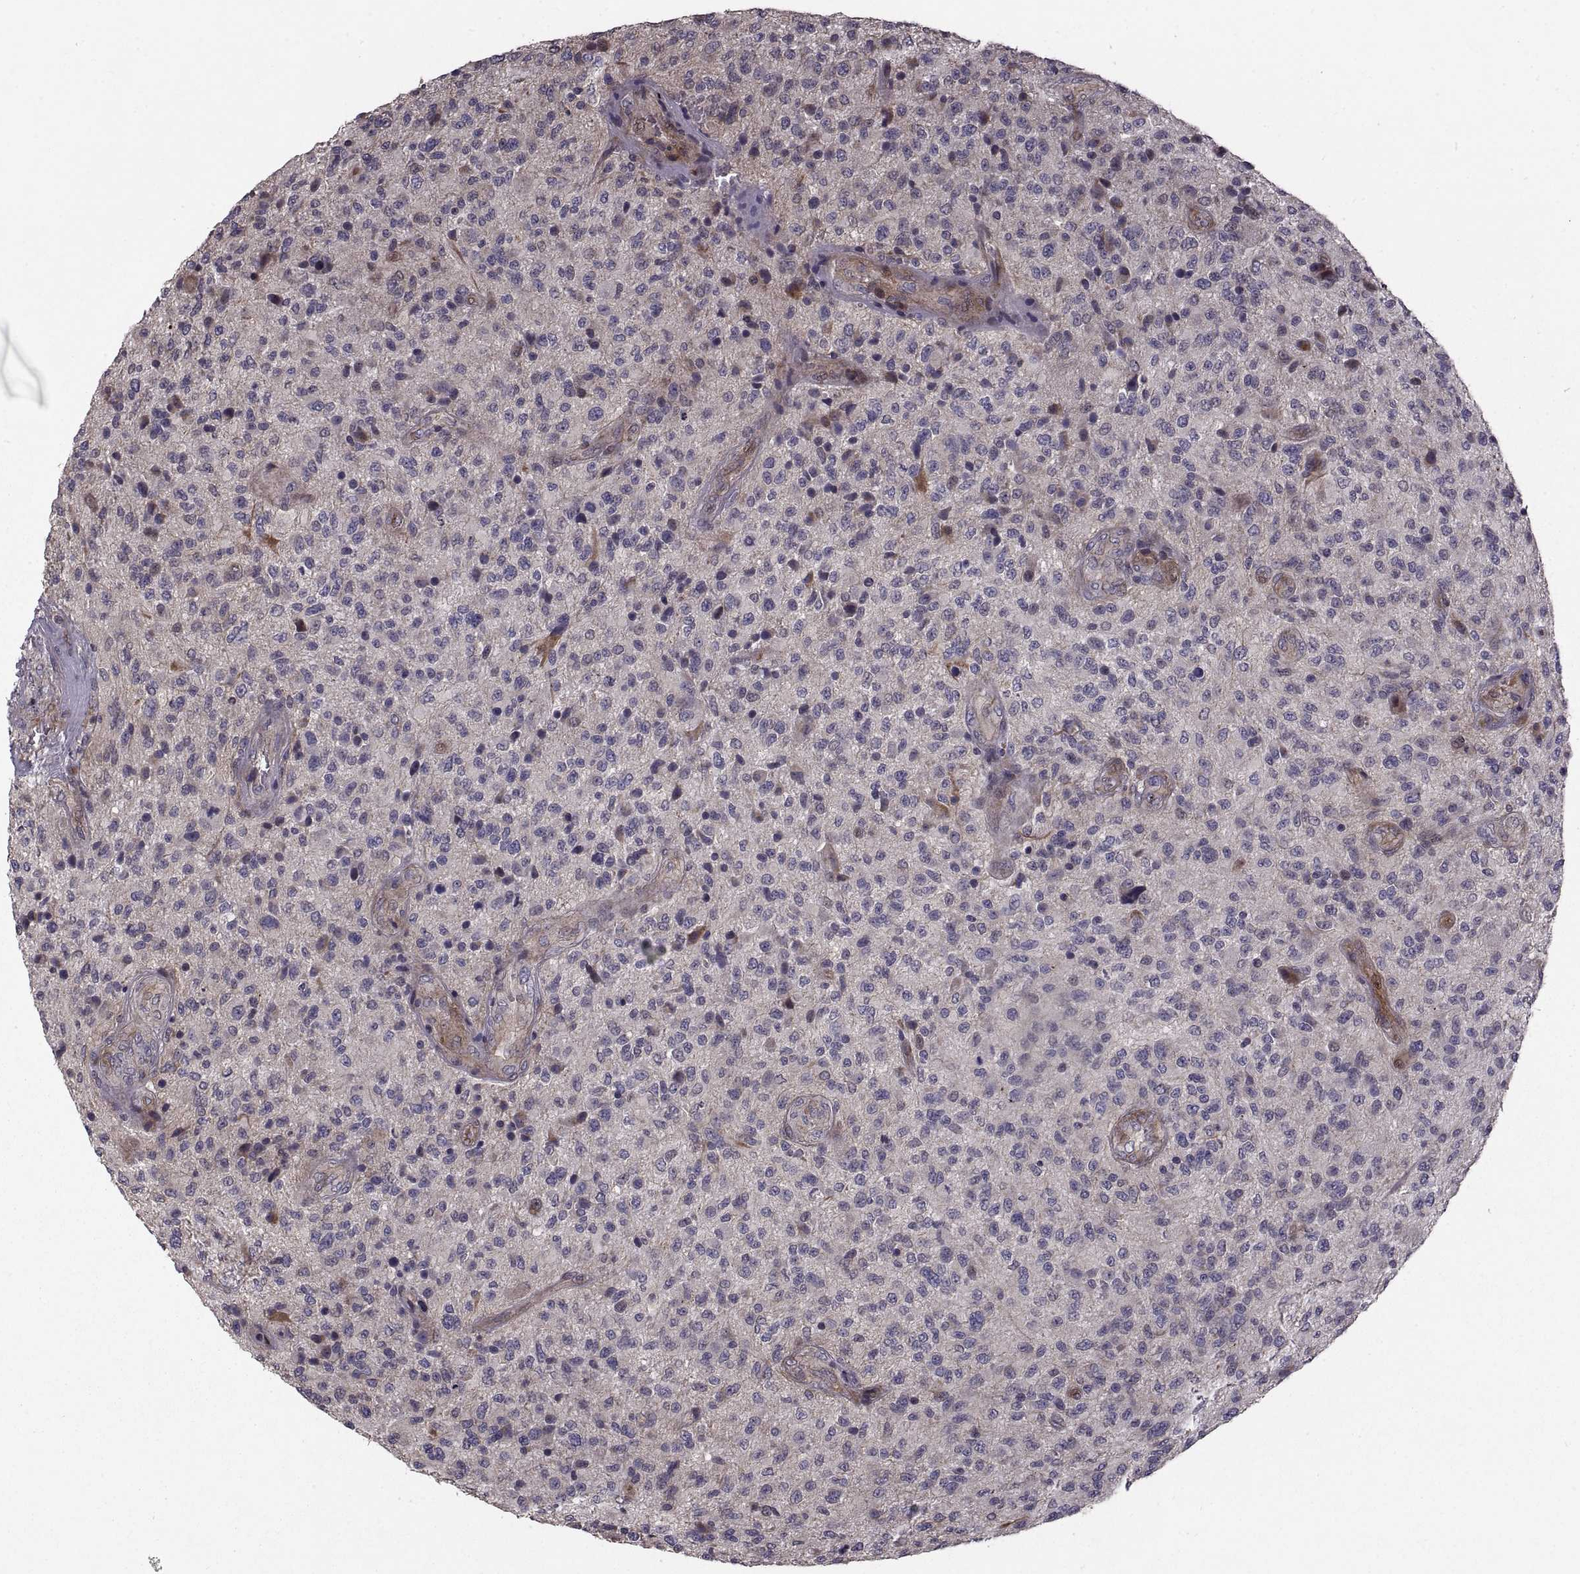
{"staining": {"intensity": "negative", "quantity": "none", "location": "none"}, "tissue": "glioma", "cell_type": "Tumor cells", "image_type": "cancer", "snomed": [{"axis": "morphology", "description": "Glioma, malignant, High grade"}, {"axis": "topography", "description": "Brain"}], "caption": "Tumor cells are negative for protein expression in human malignant glioma (high-grade).", "gene": "PMM2", "patient": {"sex": "male", "age": 47}}